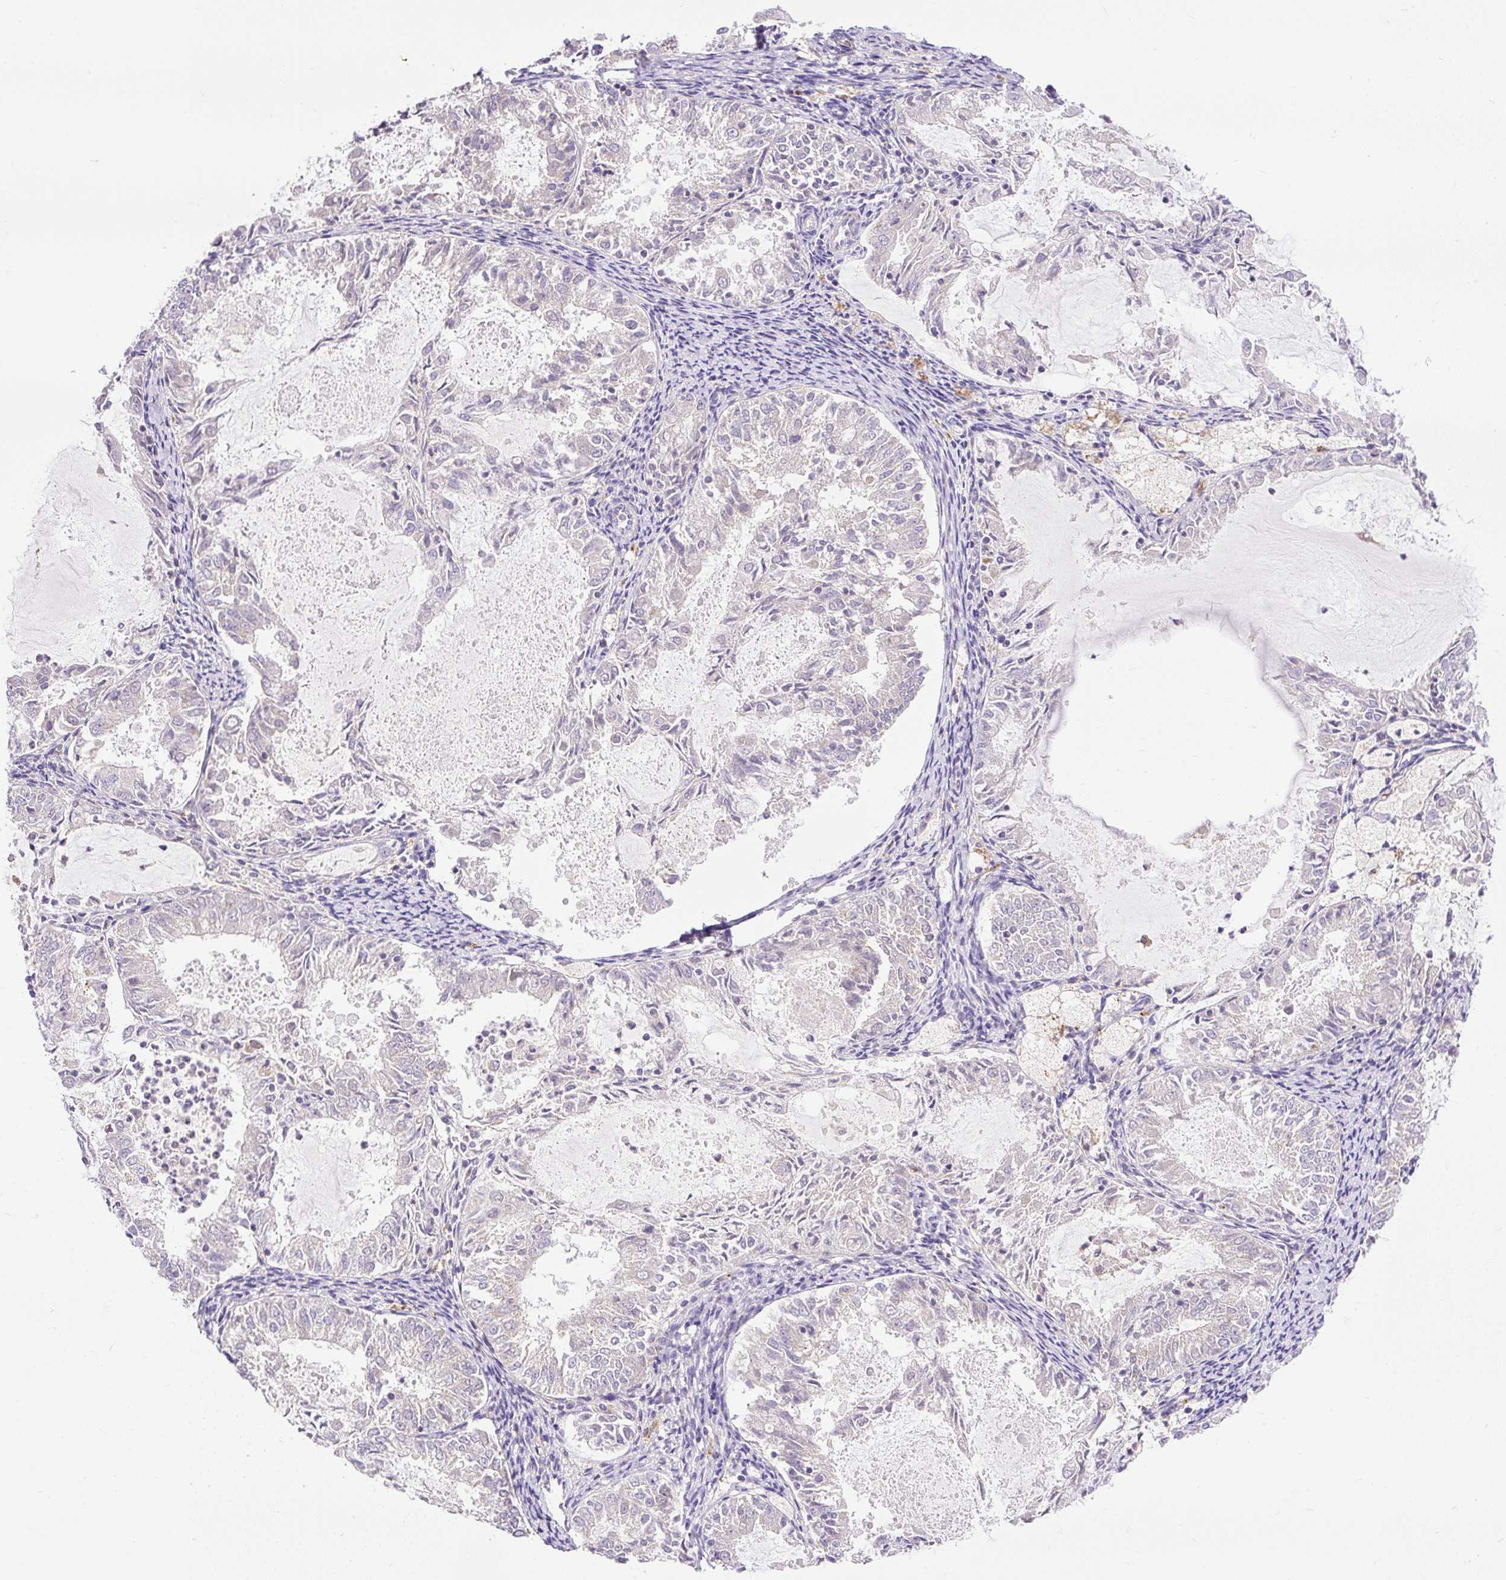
{"staining": {"intensity": "negative", "quantity": "none", "location": "none"}, "tissue": "endometrial cancer", "cell_type": "Tumor cells", "image_type": "cancer", "snomed": [{"axis": "morphology", "description": "Adenocarcinoma, NOS"}, {"axis": "topography", "description": "Endometrium"}], "caption": "Immunohistochemical staining of human endometrial adenocarcinoma displays no significant staining in tumor cells. Nuclei are stained in blue.", "gene": "HEXB", "patient": {"sex": "female", "age": 57}}